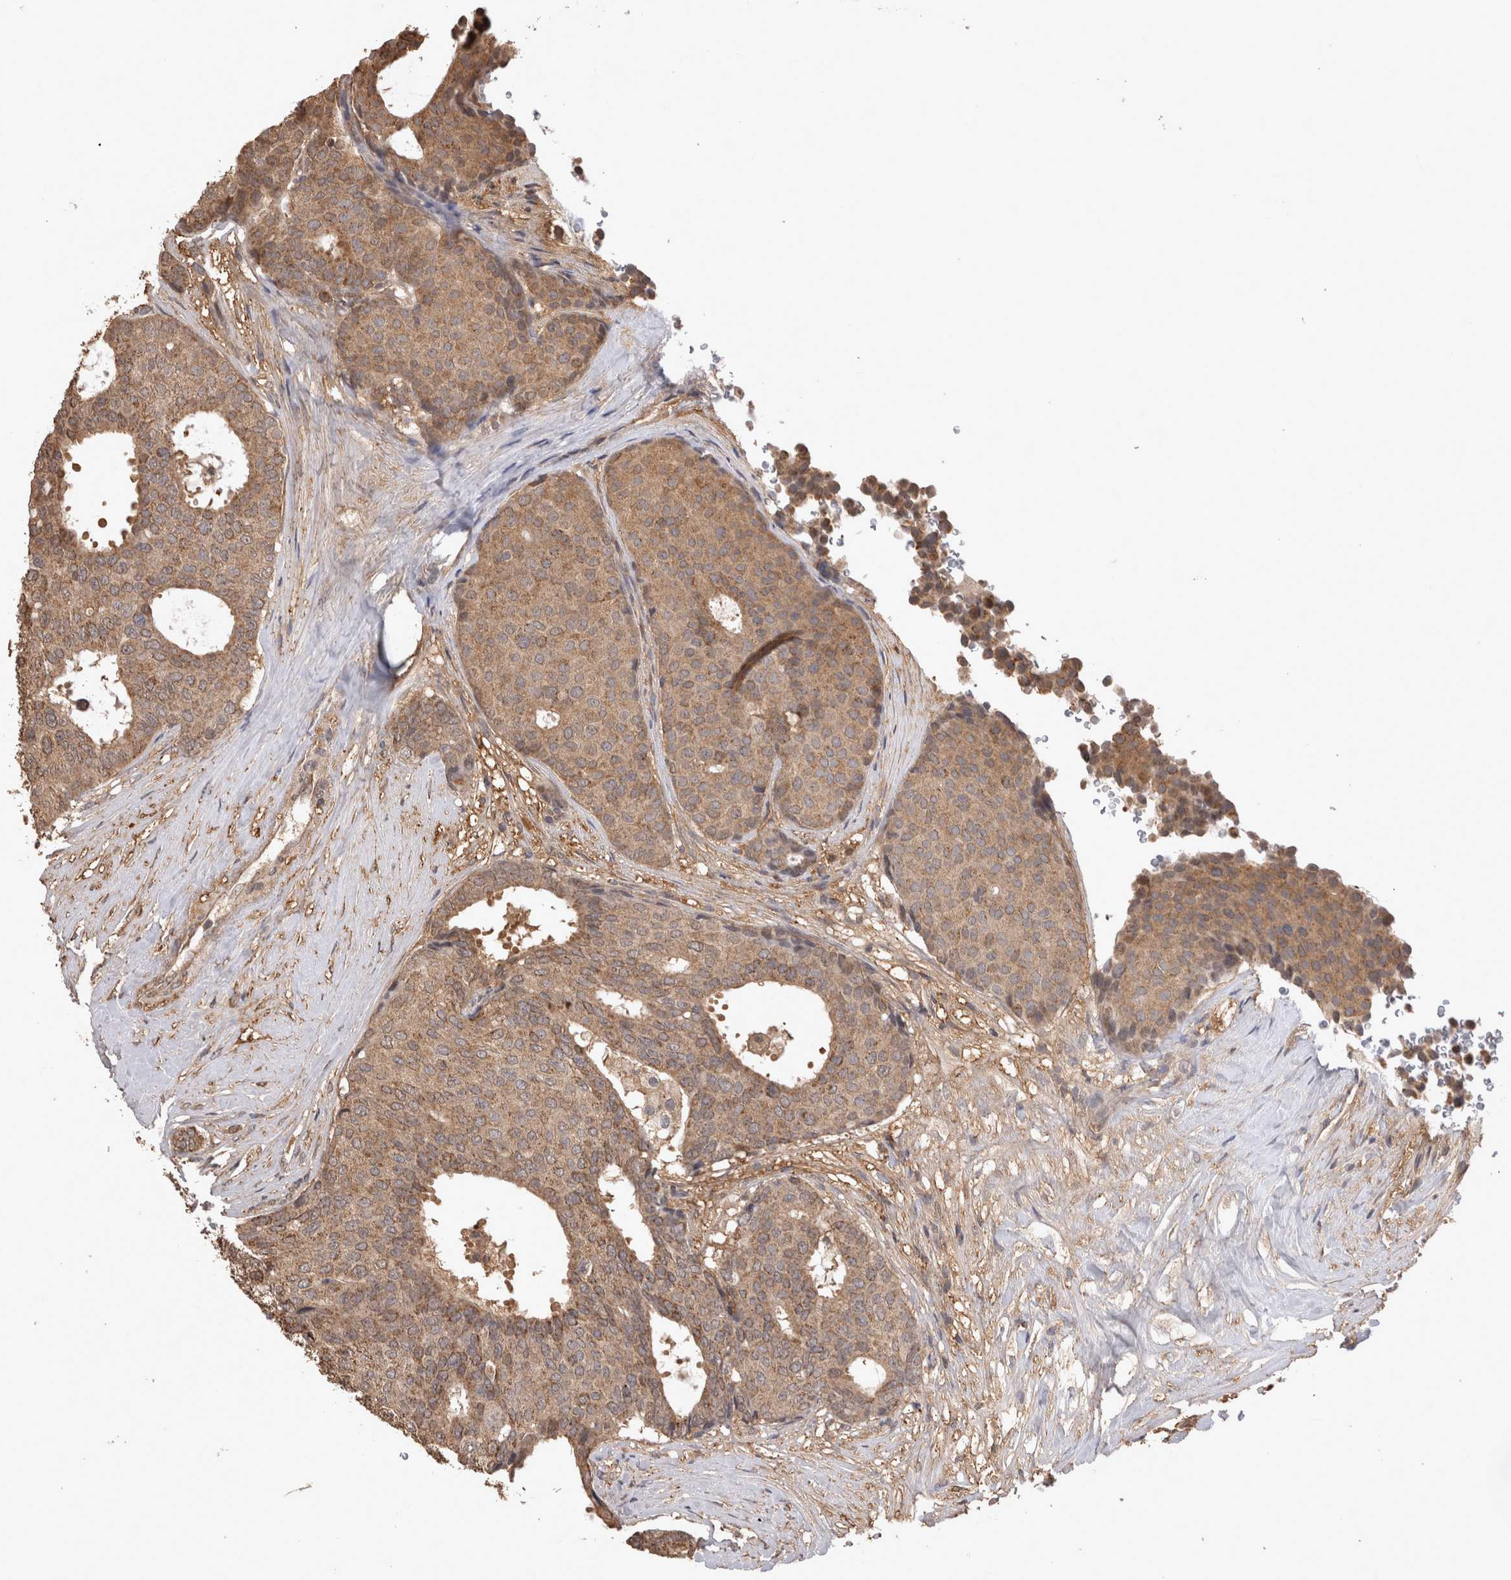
{"staining": {"intensity": "moderate", "quantity": ">75%", "location": "cytoplasmic/membranous"}, "tissue": "breast cancer", "cell_type": "Tumor cells", "image_type": "cancer", "snomed": [{"axis": "morphology", "description": "Duct carcinoma"}, {"axis": "topography", "description": "Breast"}], "caption": "Moderate cytoplasmic/membranous expression for a protein is appreciated in about >75% of tumor cells of breast cancer using IHC.", "gene": "PREP", "patient": {"sex": "female", "age": 75}}